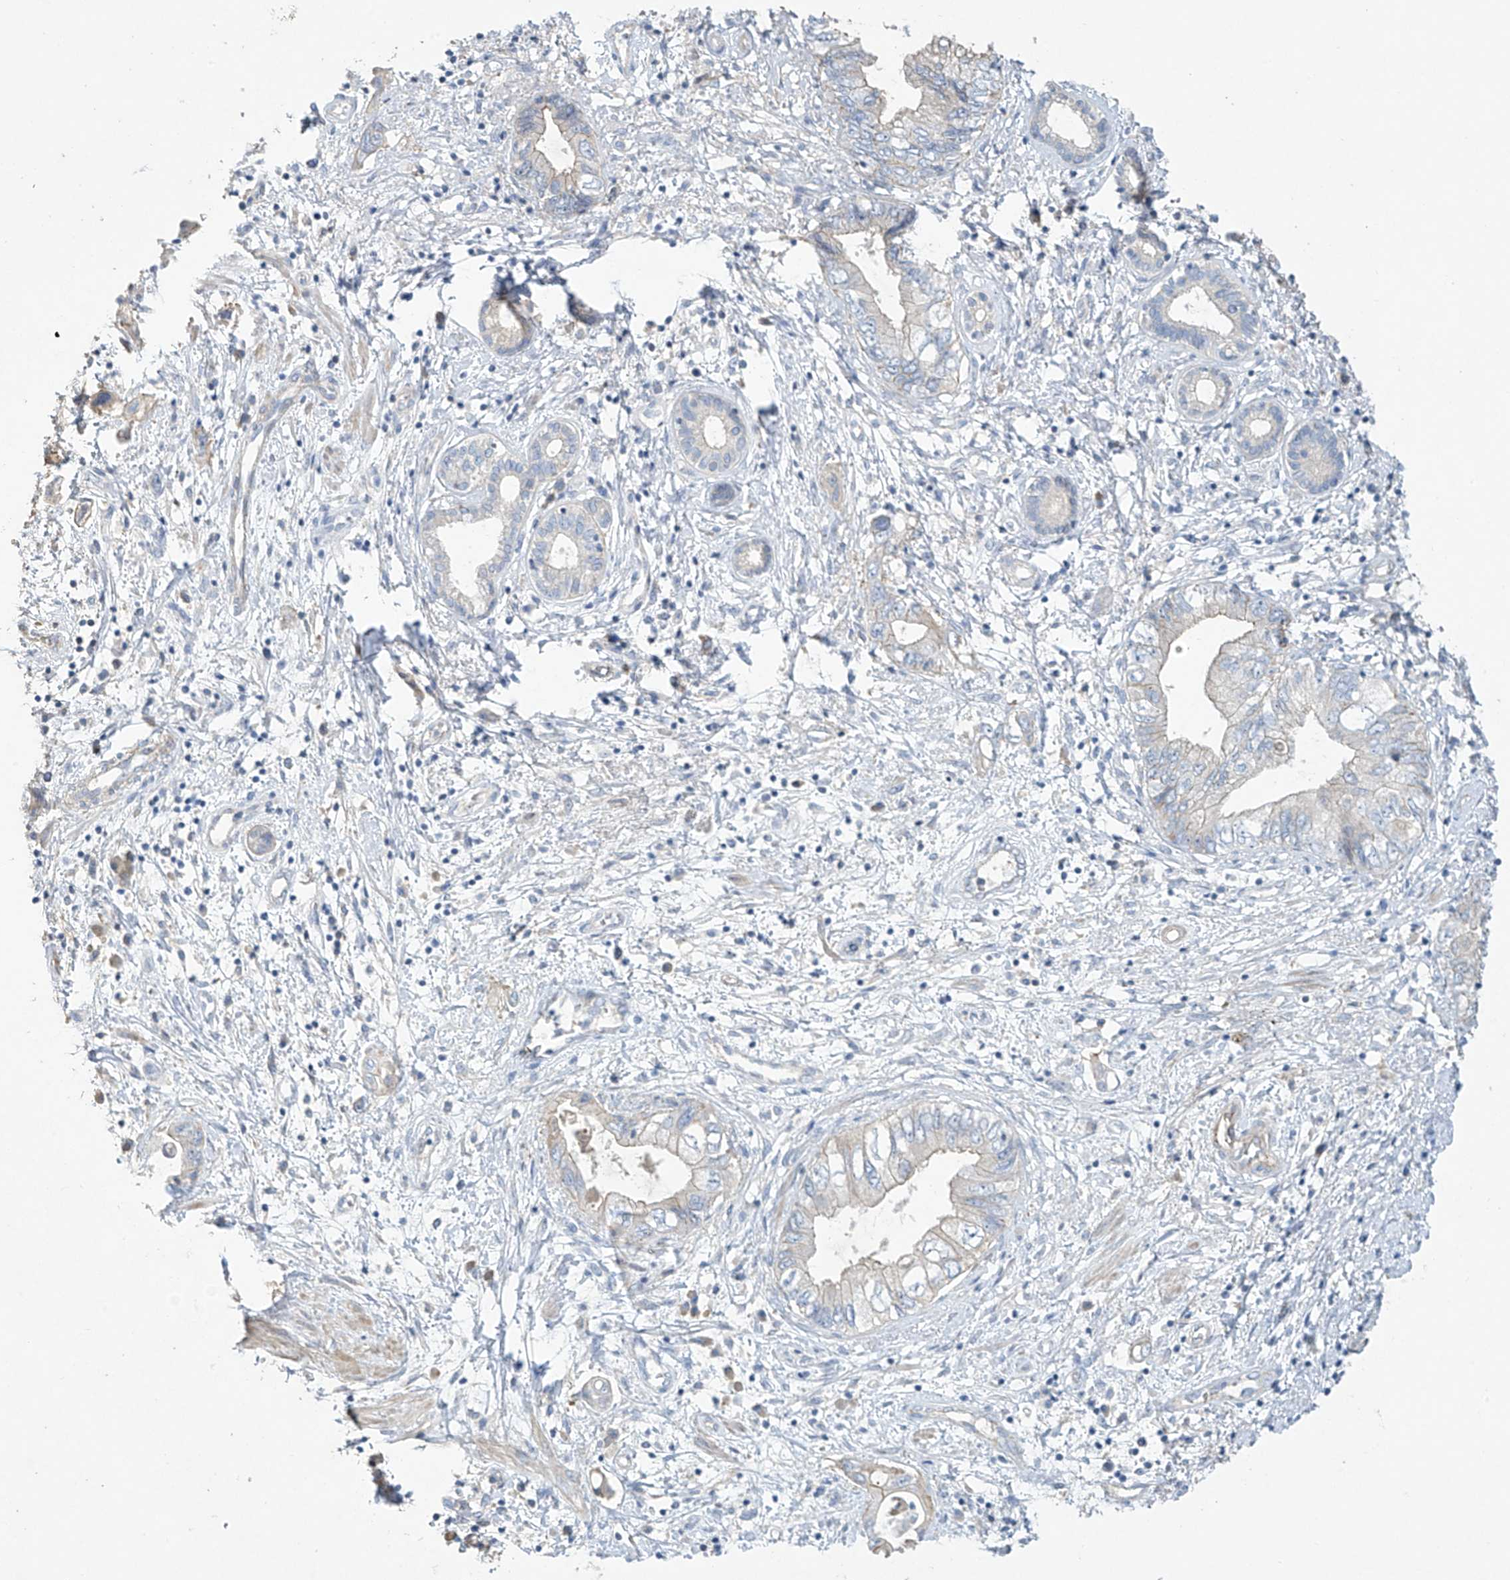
{"staining": {"intensity": "negative", "quantity": "none", "location": "none"}, "tissue": "pancreatic cancer", "cell_type": "Tumor cells", "image_type": "cancer", "snomed": [{"axis": "morphology", "description": "Adenocarcinoma, NOS"}, {"axis": "topography", "description": "Pancreas"}], "caption": "Pancreatic adenocarcinoma was stained to show a protein in brown. There is no significant staining in tumor cells.", "gene": "PRSS12", "patient": {"sex": "female", "age": 73}}